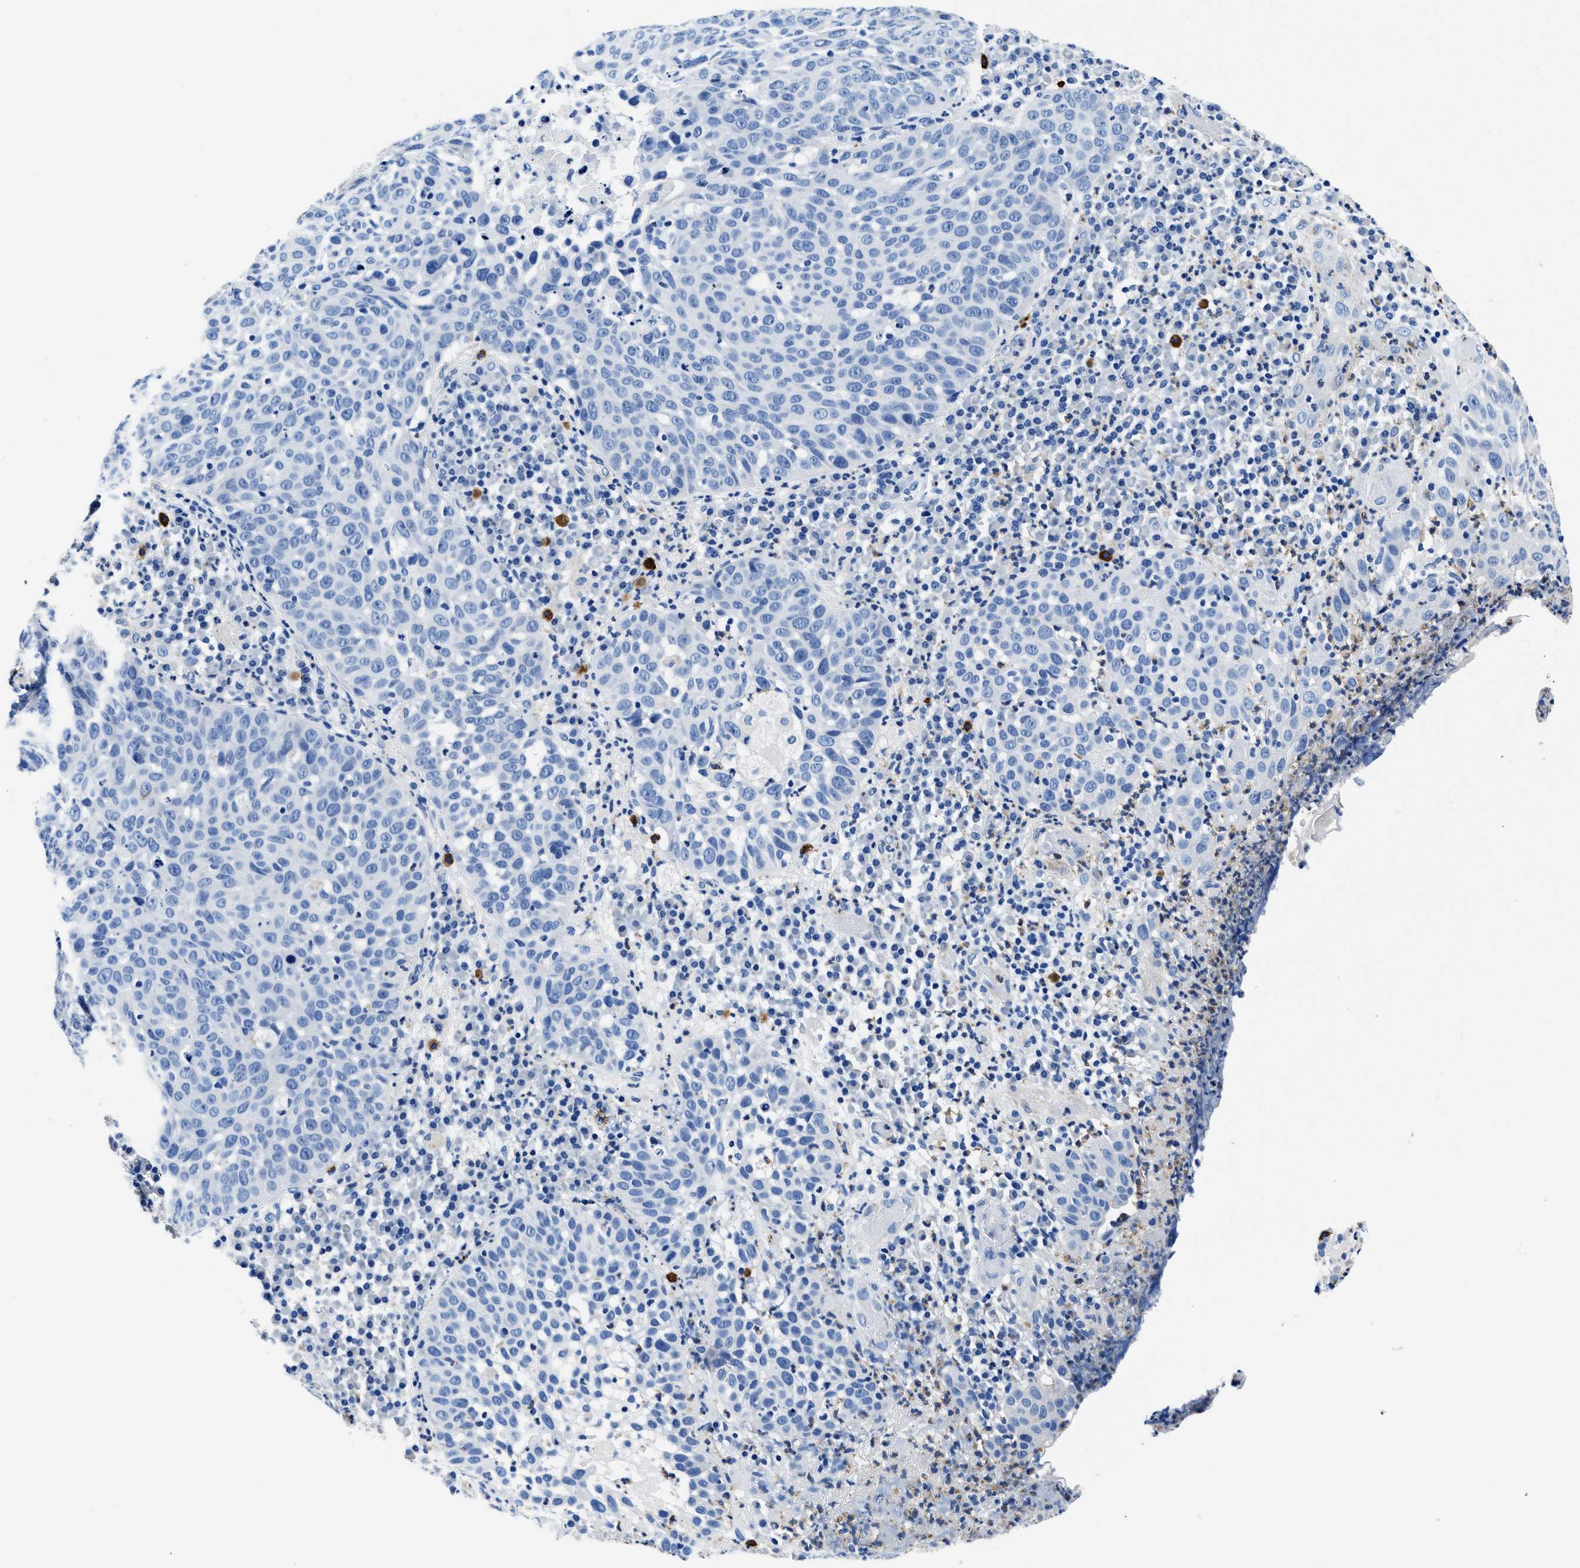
{"staining": {"intensity": "negative", "quantity": "none", "location": "none"}, "tissue": "skin cancer", "cell_type": "Tumor cells", "image_type": "cancer", "snomed": [{"axis": "morphology", "description": "Squamous cell carcinoma in situ, NOS"}, {"axis": "morphology", "description": "Squamous cell carcinoma, NOS"}, {"axis": "topography", "description": "Skin"}], "caption": "DAB immunohistochemical staining of human skin cancer shows no significant positivity in tumor cells. The staining was performed using DAB to visualize the protein expression in brown, while the nuclei were stained in blue with hematoxylin (Magnification: 20x).", "gene": "TEX261", "patient": {"sex": "male", "age": 93}}